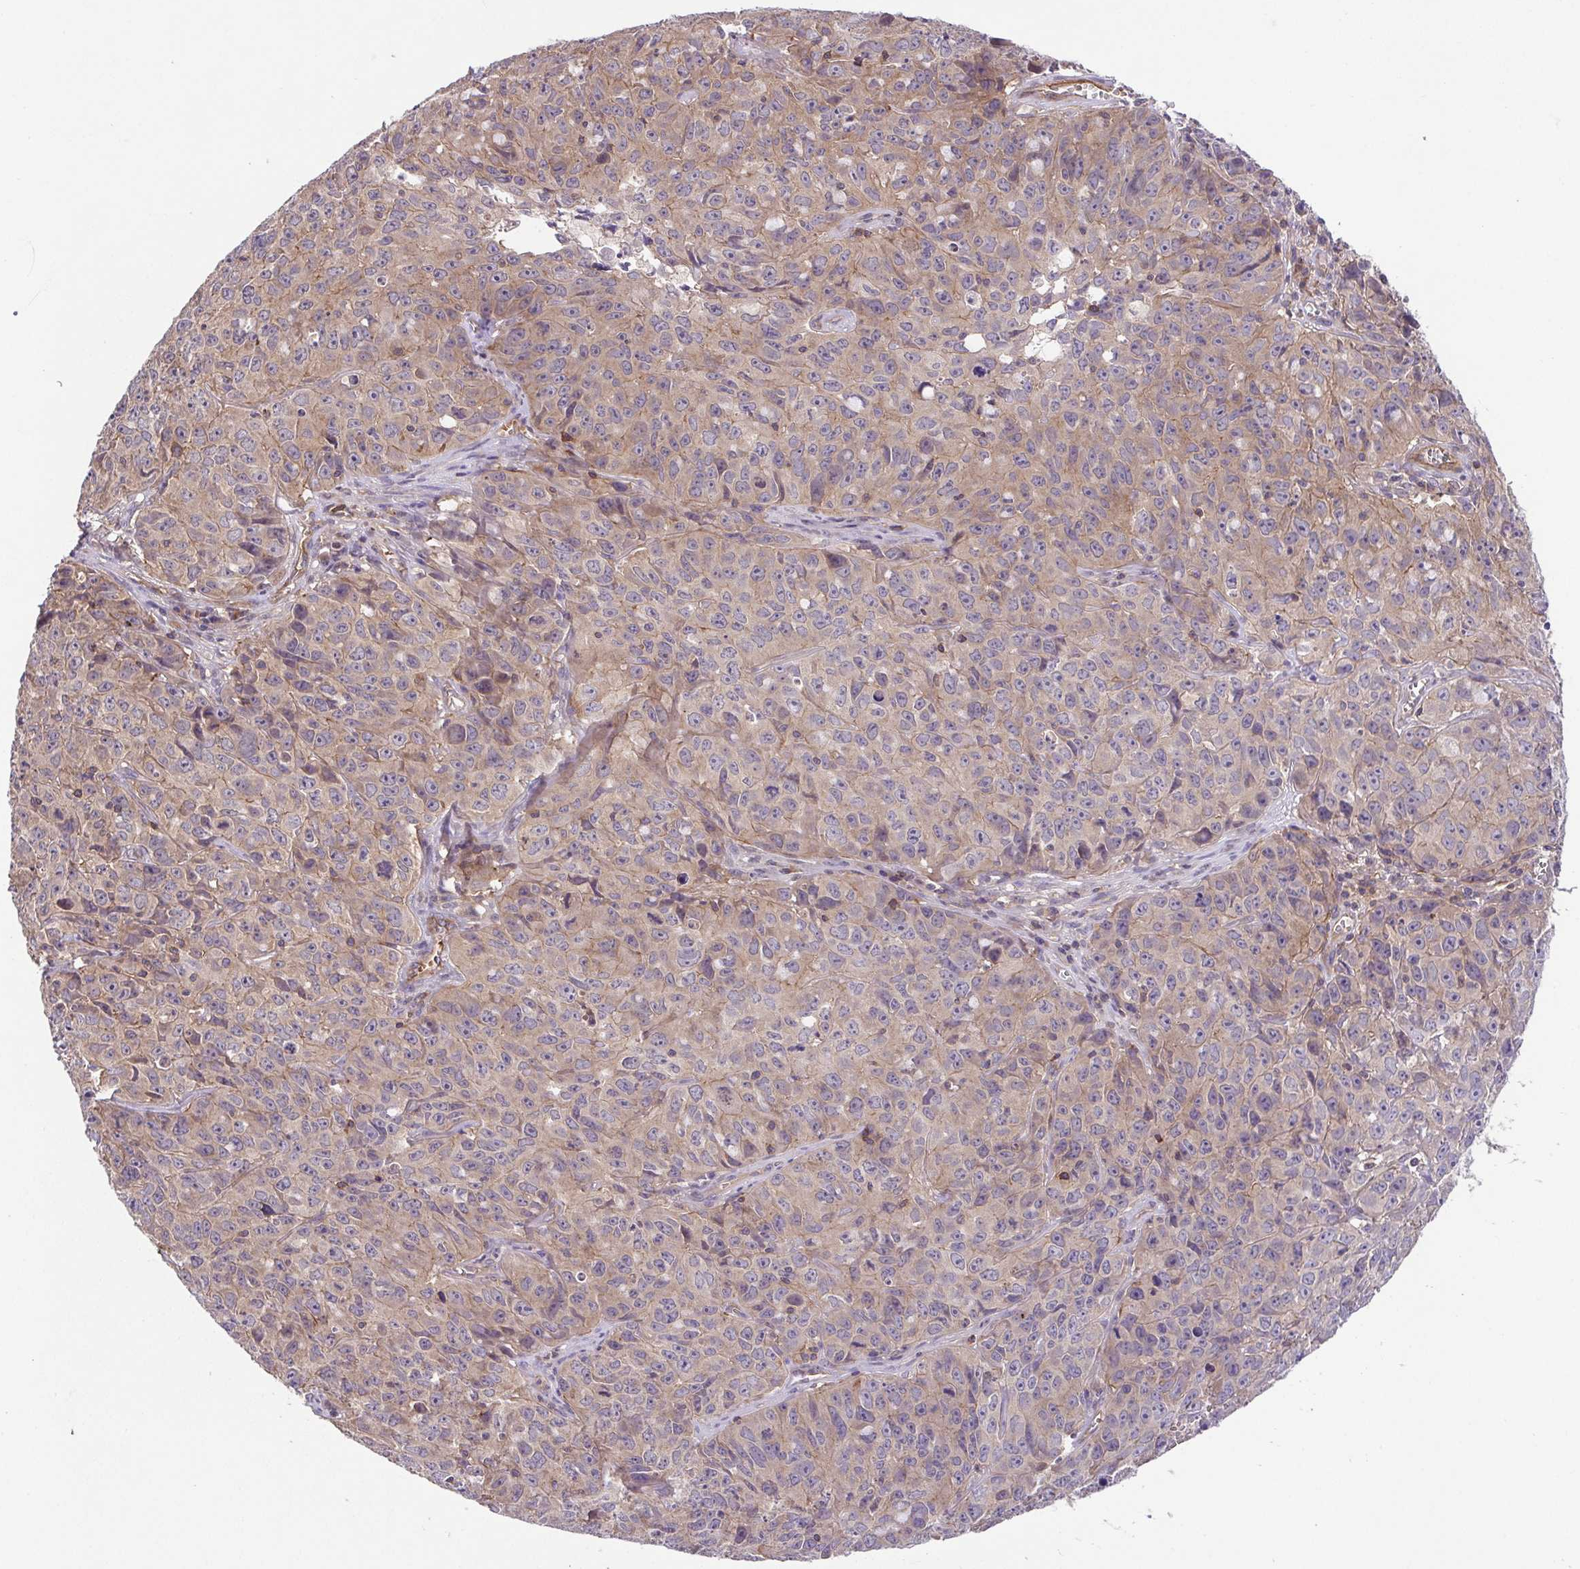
{"staining": {"intensity": "weak", "quantity": "25%-75%", "location": "cytoplasmic/membranous"}, "tissue": "cervical cancer", "cell_type": "Tumor cells", "image_type": "cancer", "snomed": [{"axis": "morphology", "description": "Squamous cell carcinoma, NOS"}, {"axis": "topography", "description": "Cervix"}], "caption": "DAB (3,3'-diaminobenzidine) immunohistochemical staining of cervical cancer (squamous cell carcinoma) reveals weak cytoplasmic/membranous protein staining in about 25%-75% of tumor cells.", "gene": "IDE", "patient": {"sex": "female", "age": 28}}